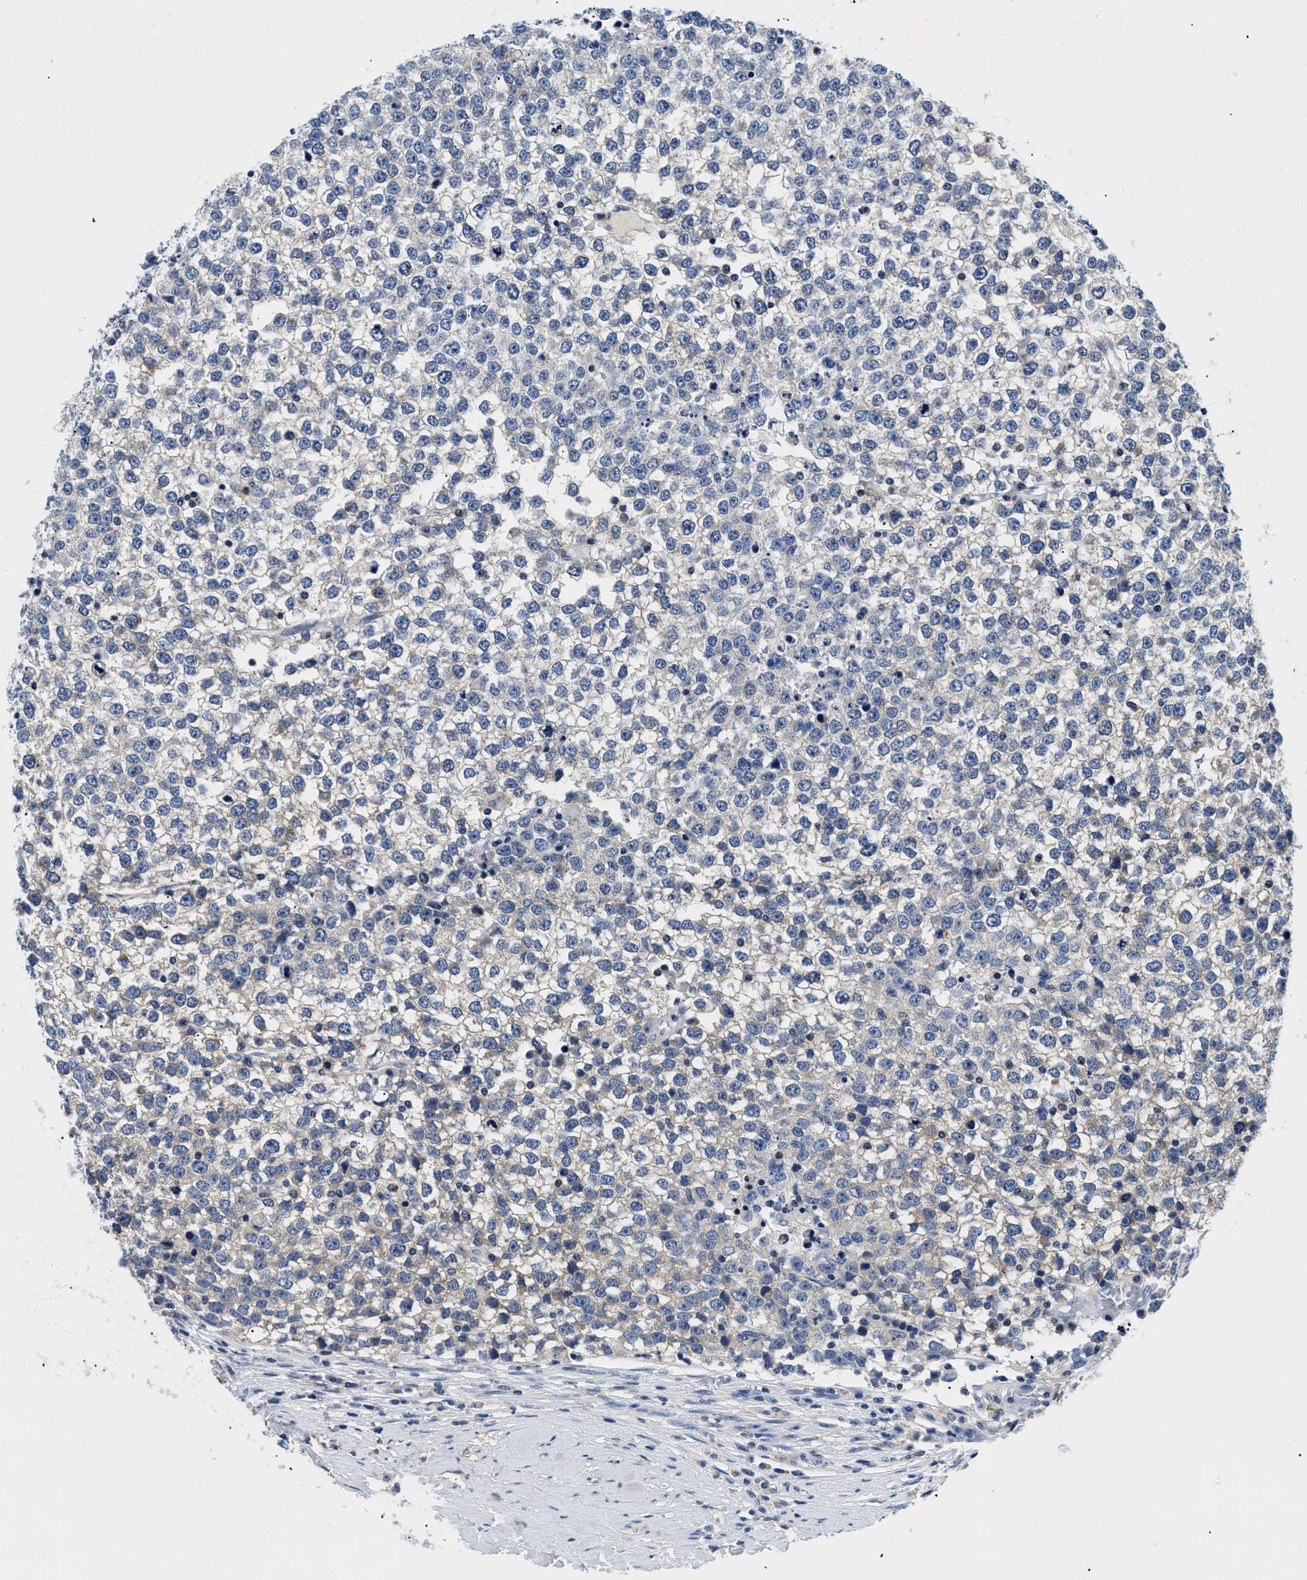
{"staining": {"intensity": "weak", "quantity": "<25%", "location": "cytoplasmic/membranous"}, "tissue": "testis cancer", "cell_type": "Tumor cells", "image_type": "cancer", "snomed": [{"axis": "morphology", "description": "Seminoma, NOS"}, {"axis": "topography", "description": "Testis"}], "caption": "IHC of testis cancer exhibits no expression in tumor cells.", "gene": "MEA1", "patient": {"sex": "male", "age": 65}}